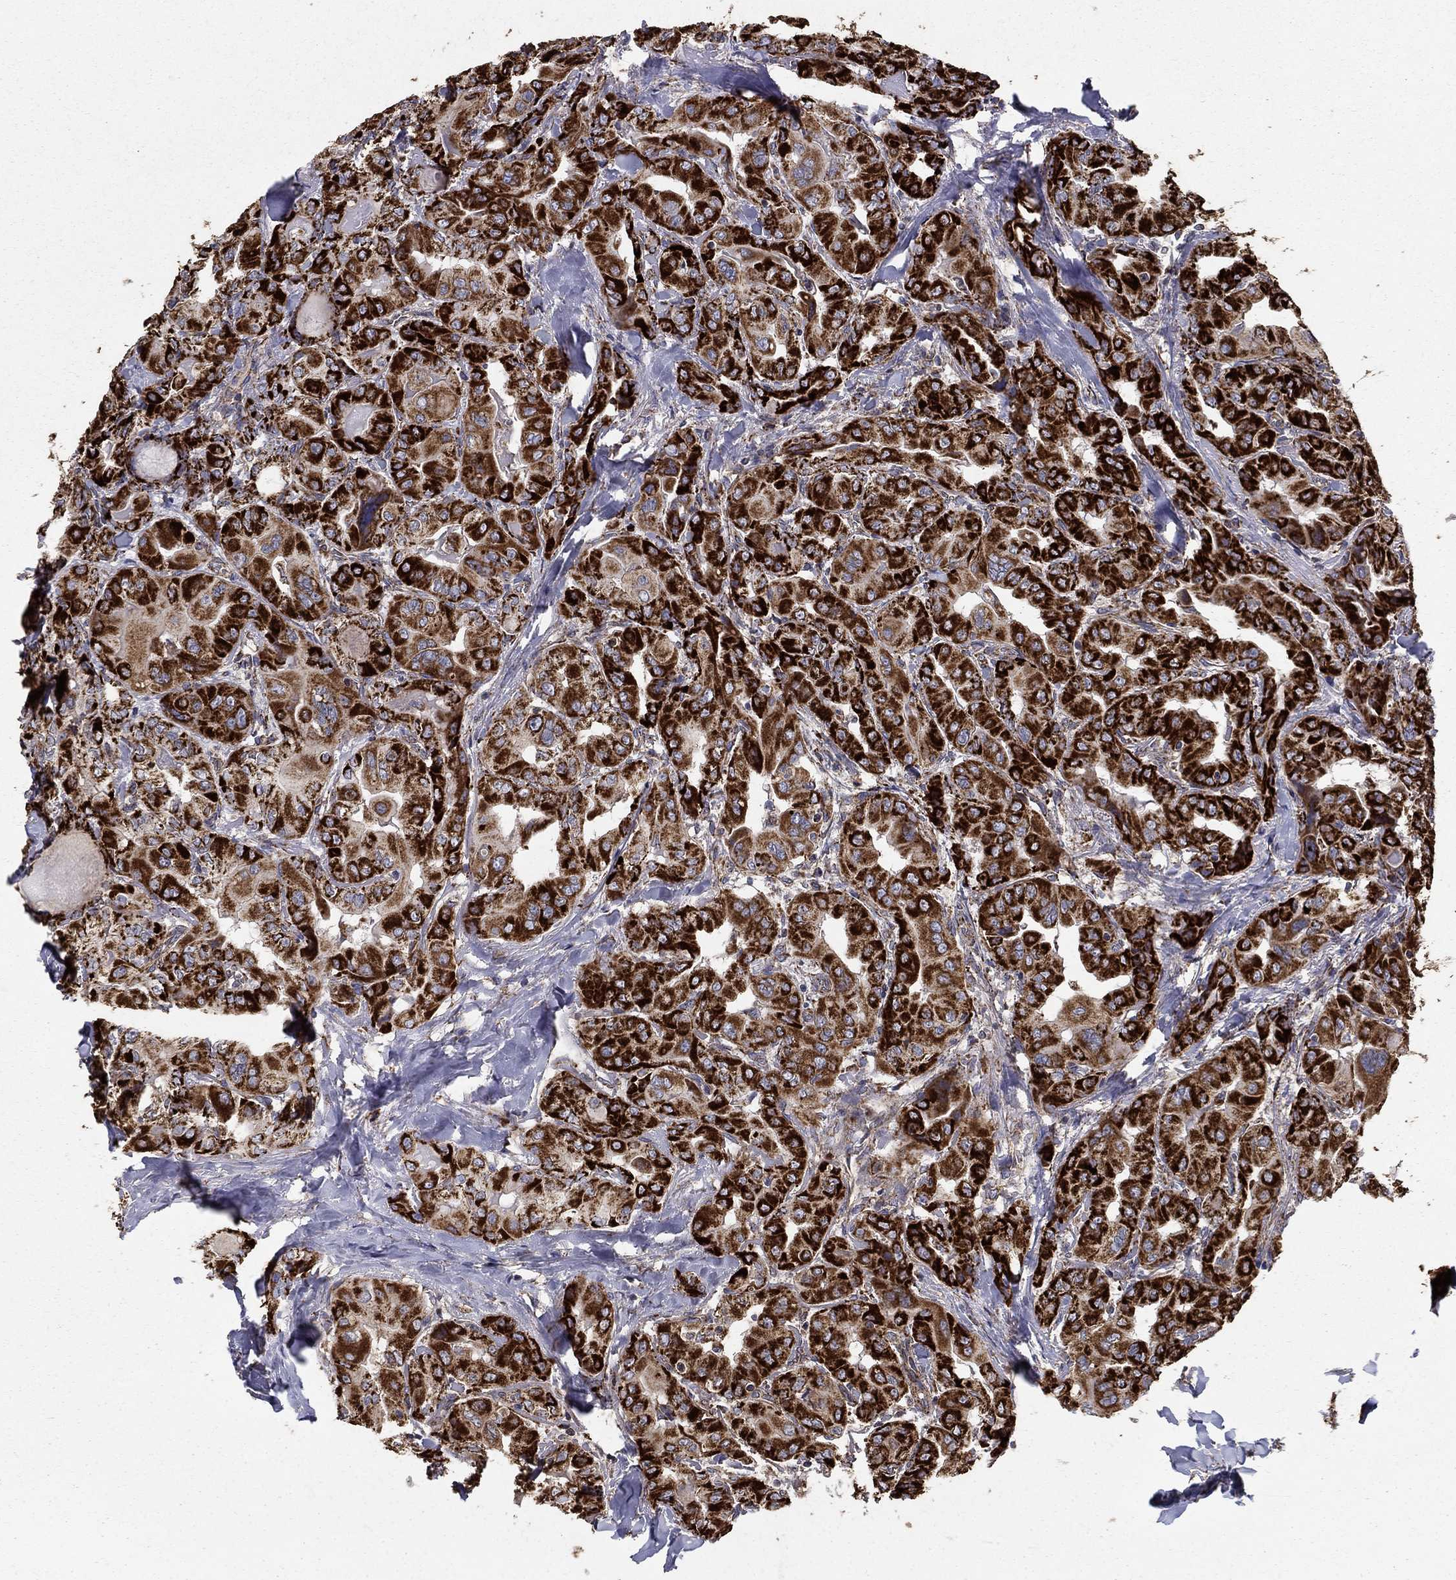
{"staining": {"intensity": "strong", "quantity": ">75%", "location": "cytoplasmic/membranous"}, "tissue": "thyroid cancer", "cell_type": "Tumor cells", "image_type": "cancer", "snomed": [{"axis": "morphology", "description": "Normal tissue, NOS"}, {"axis": "morphology", "description": "Papillary adenocarcinoma, NOS"}, {"axis": "topography", "description": "Thyroid gland"}], "caption": "This histopathology image reveals IHC staining of human thyroid cancer (papillary adenocarcinoma), with high strong cytoplasmic/membranous positivity in about >75% of tumor cells.", "gene": "GCSH", "patient": {"sex": "female", "age": 66}}